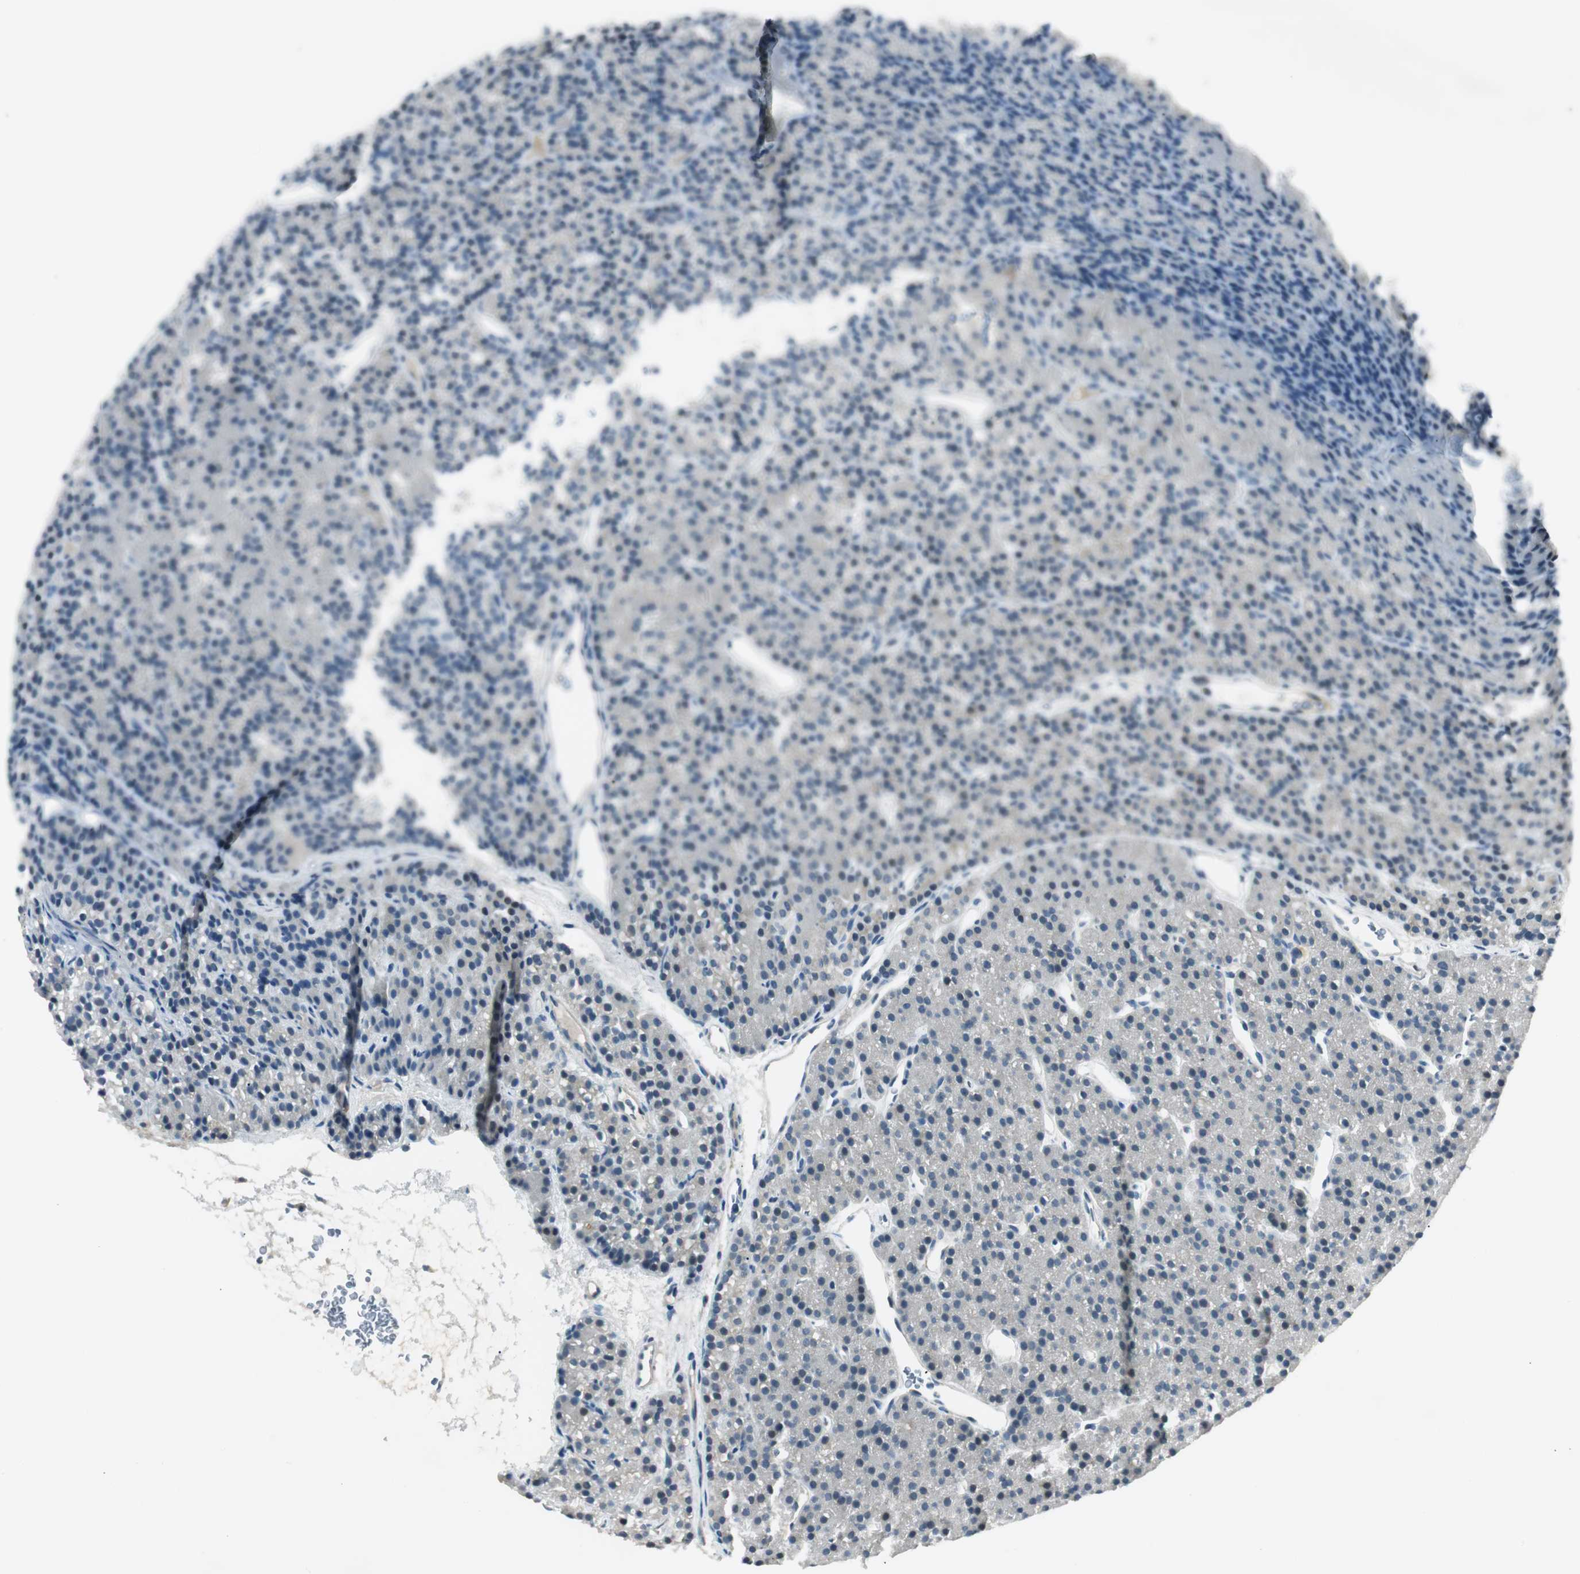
{"staining": {"intensity": "negative", "quantity": "none", "location": "none"}, "tissue": "parathyroid gland", "cell_type": "Glandular cells", "image_type": "normal", "snomed": [{"axis": "morphology", "description": "Normal tissue, NOS"}, {"axis": "morphology", "description": "Hyperplasia, NOS"}, {"axis": "topography", "description": "Parathyroid gland"}], "caption": "Protein analysis of unremarkable parathyroid gland displays no significant expression in glandular cells. The staining was performed using DAB to visualize the protein expression in brown, while the nuclei were stained in blue with hematoxylin (Magnification: 20x).", "gene": "PCDHB15", "patient": {"sex": "male", "age": 44}}